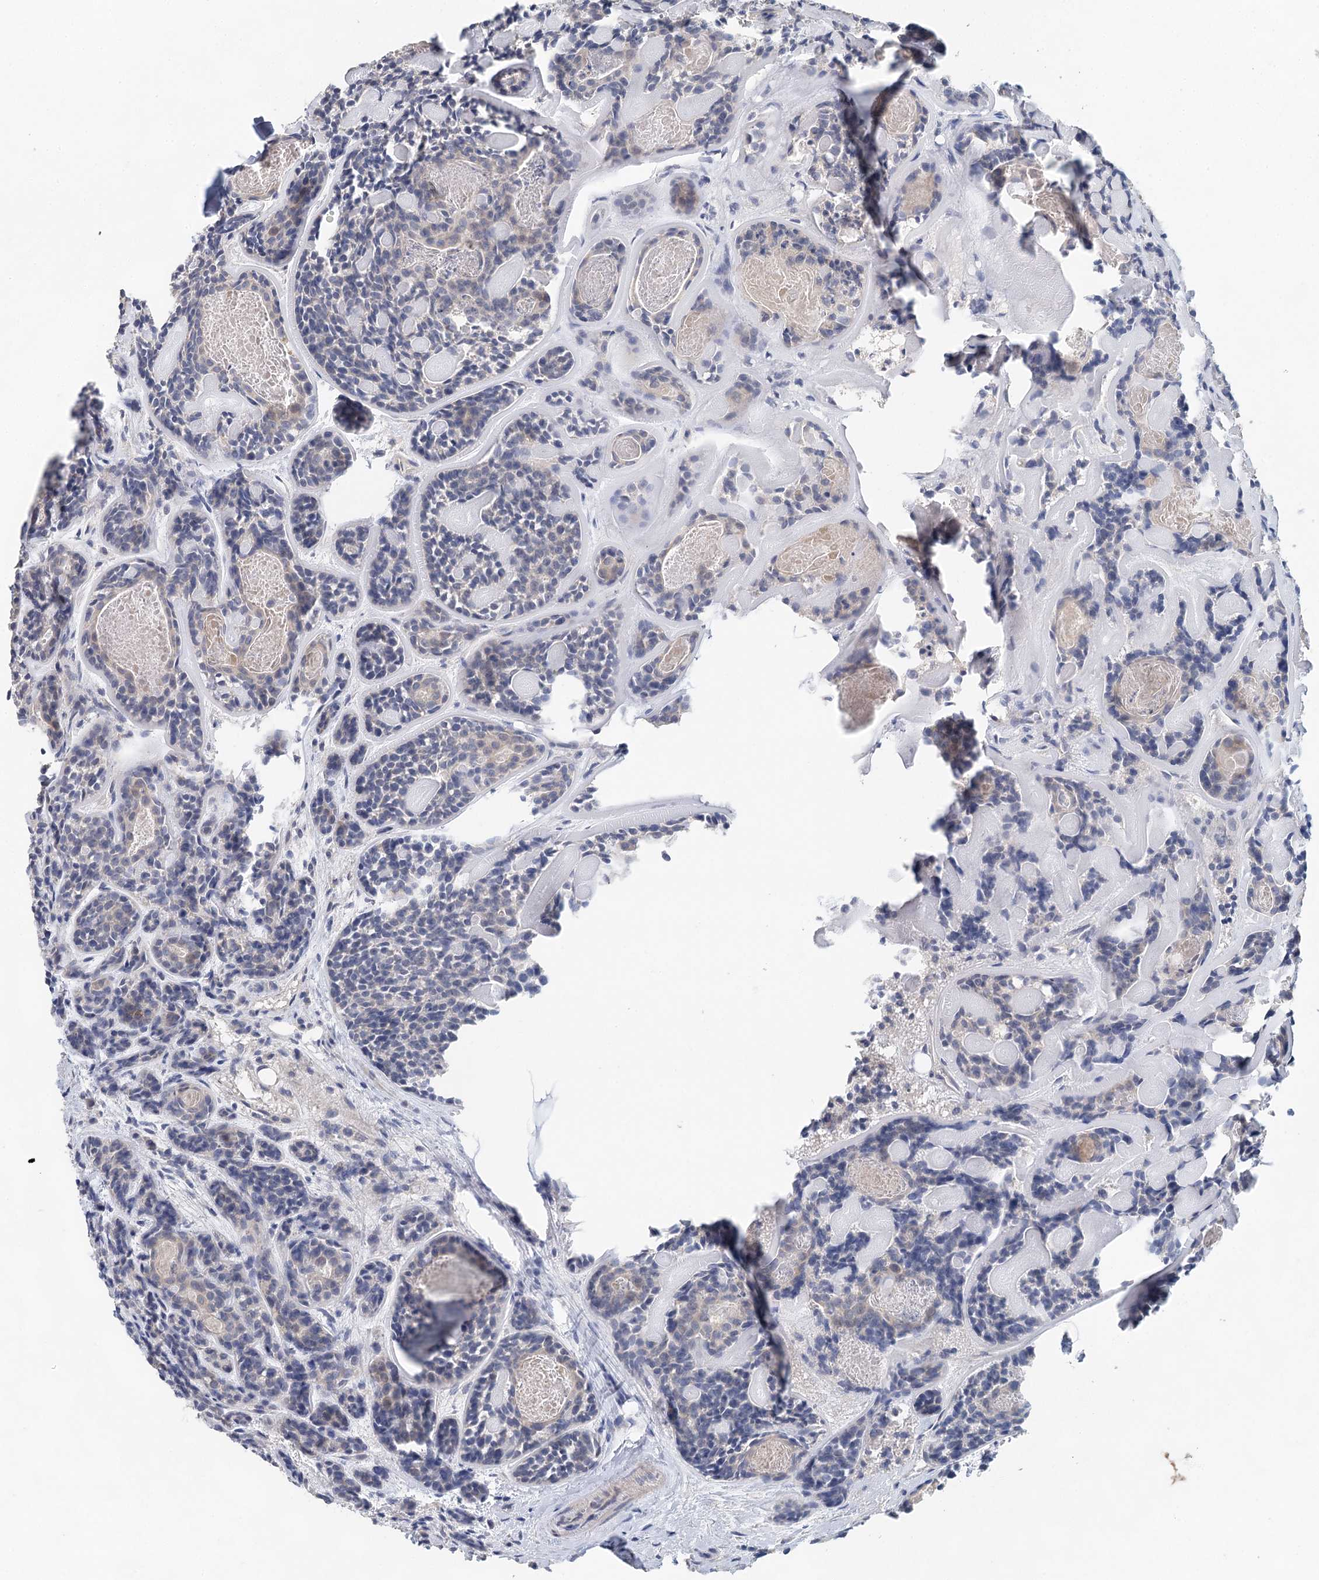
{"staining": {"intensity": "negative", "quantity": "none", "location": "none"}, "tissue": "head and neck cancer", "cell_type": "Tumor cells", "image_type": "cancer", "snomed": [{"axis": "morphology", "description": "Adenocarcinoma, NOS"}, {"axis": "topography", "description": "Salivary gland"}, {"axis": "topography", "description": "Head-Neck"}], "caption": "DAB (3,3'-diaminobenzidine) immunohistochemical staining of human head and neck cancer (adenocarcinoma) demonstrates no significant positivity in tumor cells.", "gene": "MYL6B", "patient": {"sex": "female", "age": 63}}